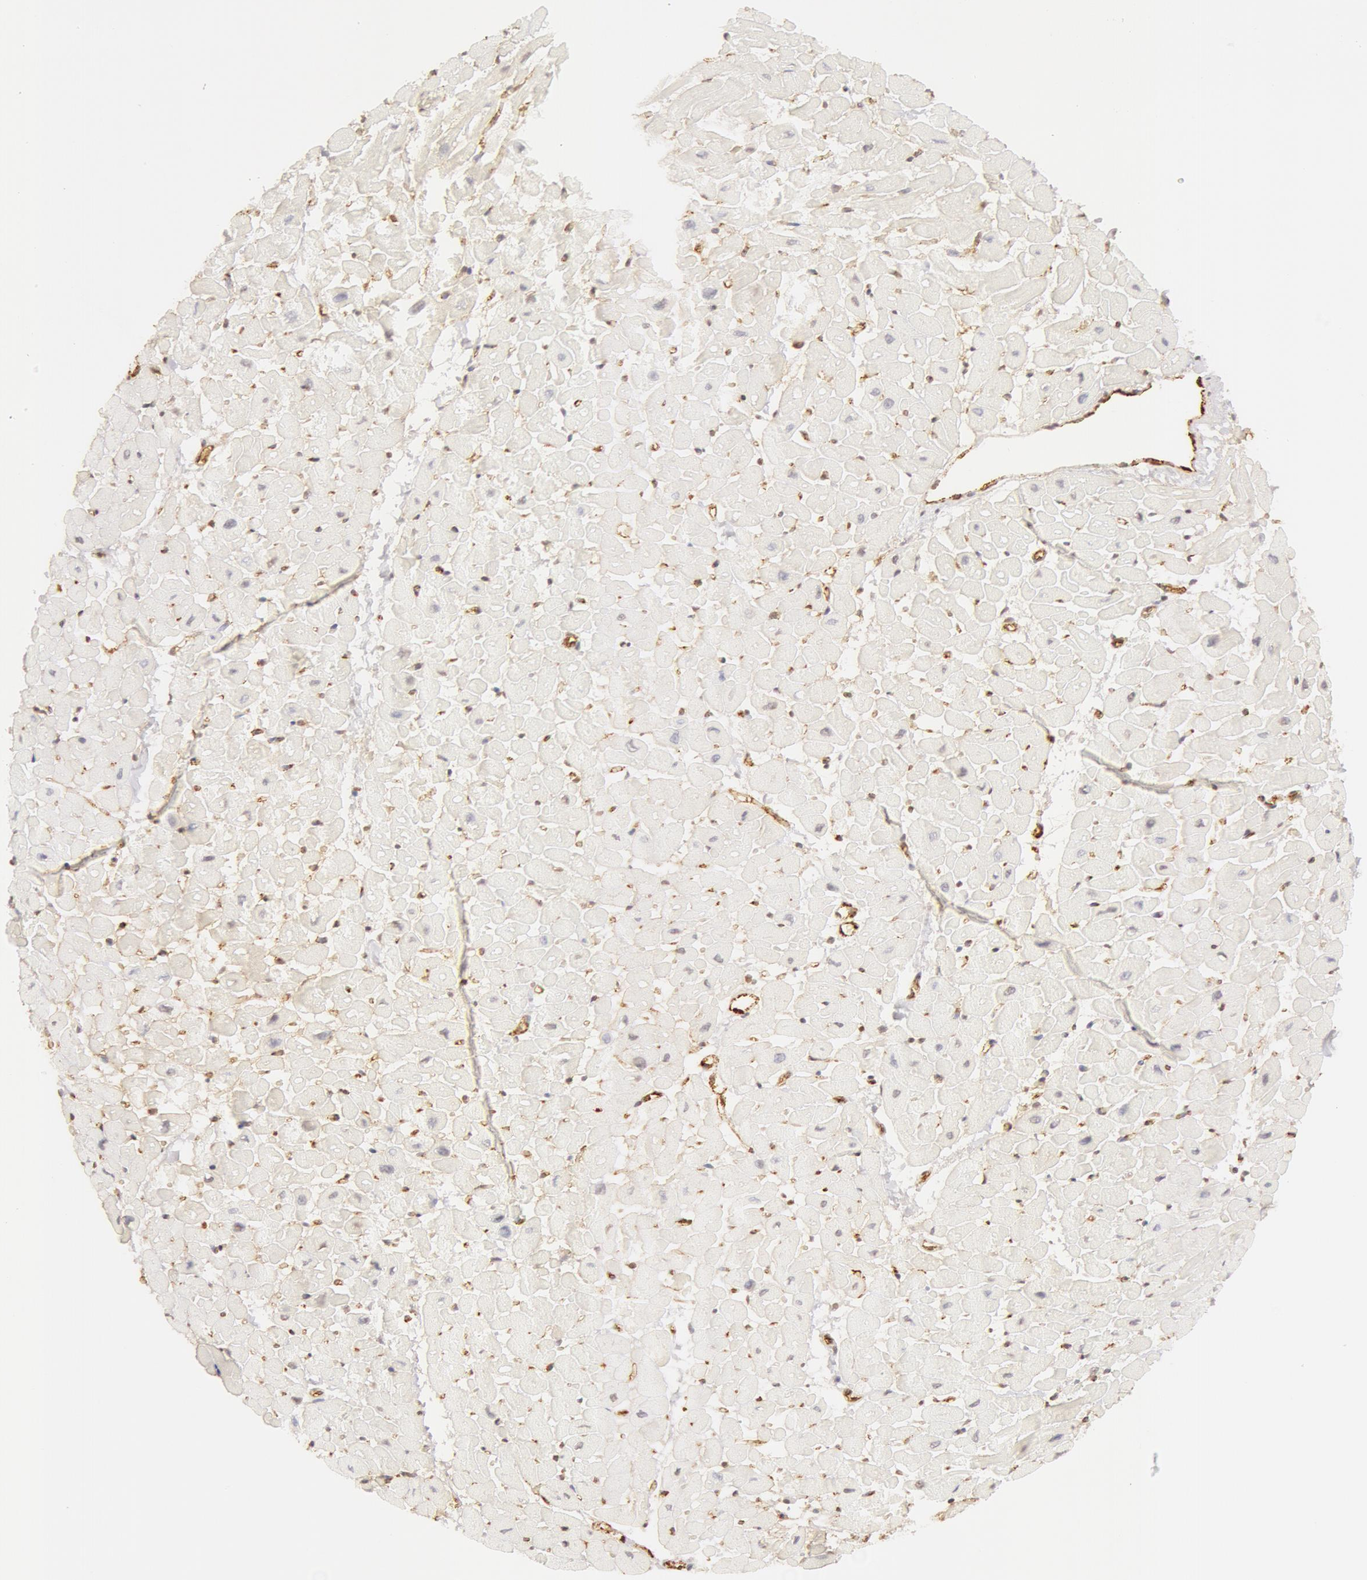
{"staining": {"intensity": "negative", "quantity": "none", "location": "none"}, "tissue": "heart muscle", "cell_type": "Cardiomyocytes", "image_type": "normal", "snomed": [{"axis": "morphology", "description": "Normal tissue, NOS"}, {"axis": "topography", "description": "Heart"}], "caption": "Heart muscle stained for a protein using immunohistochemistry (IHC) reveals no staining cardiomyocytes.", "gene": "VWF", "patient": {"sex": "male", "age": 45}}